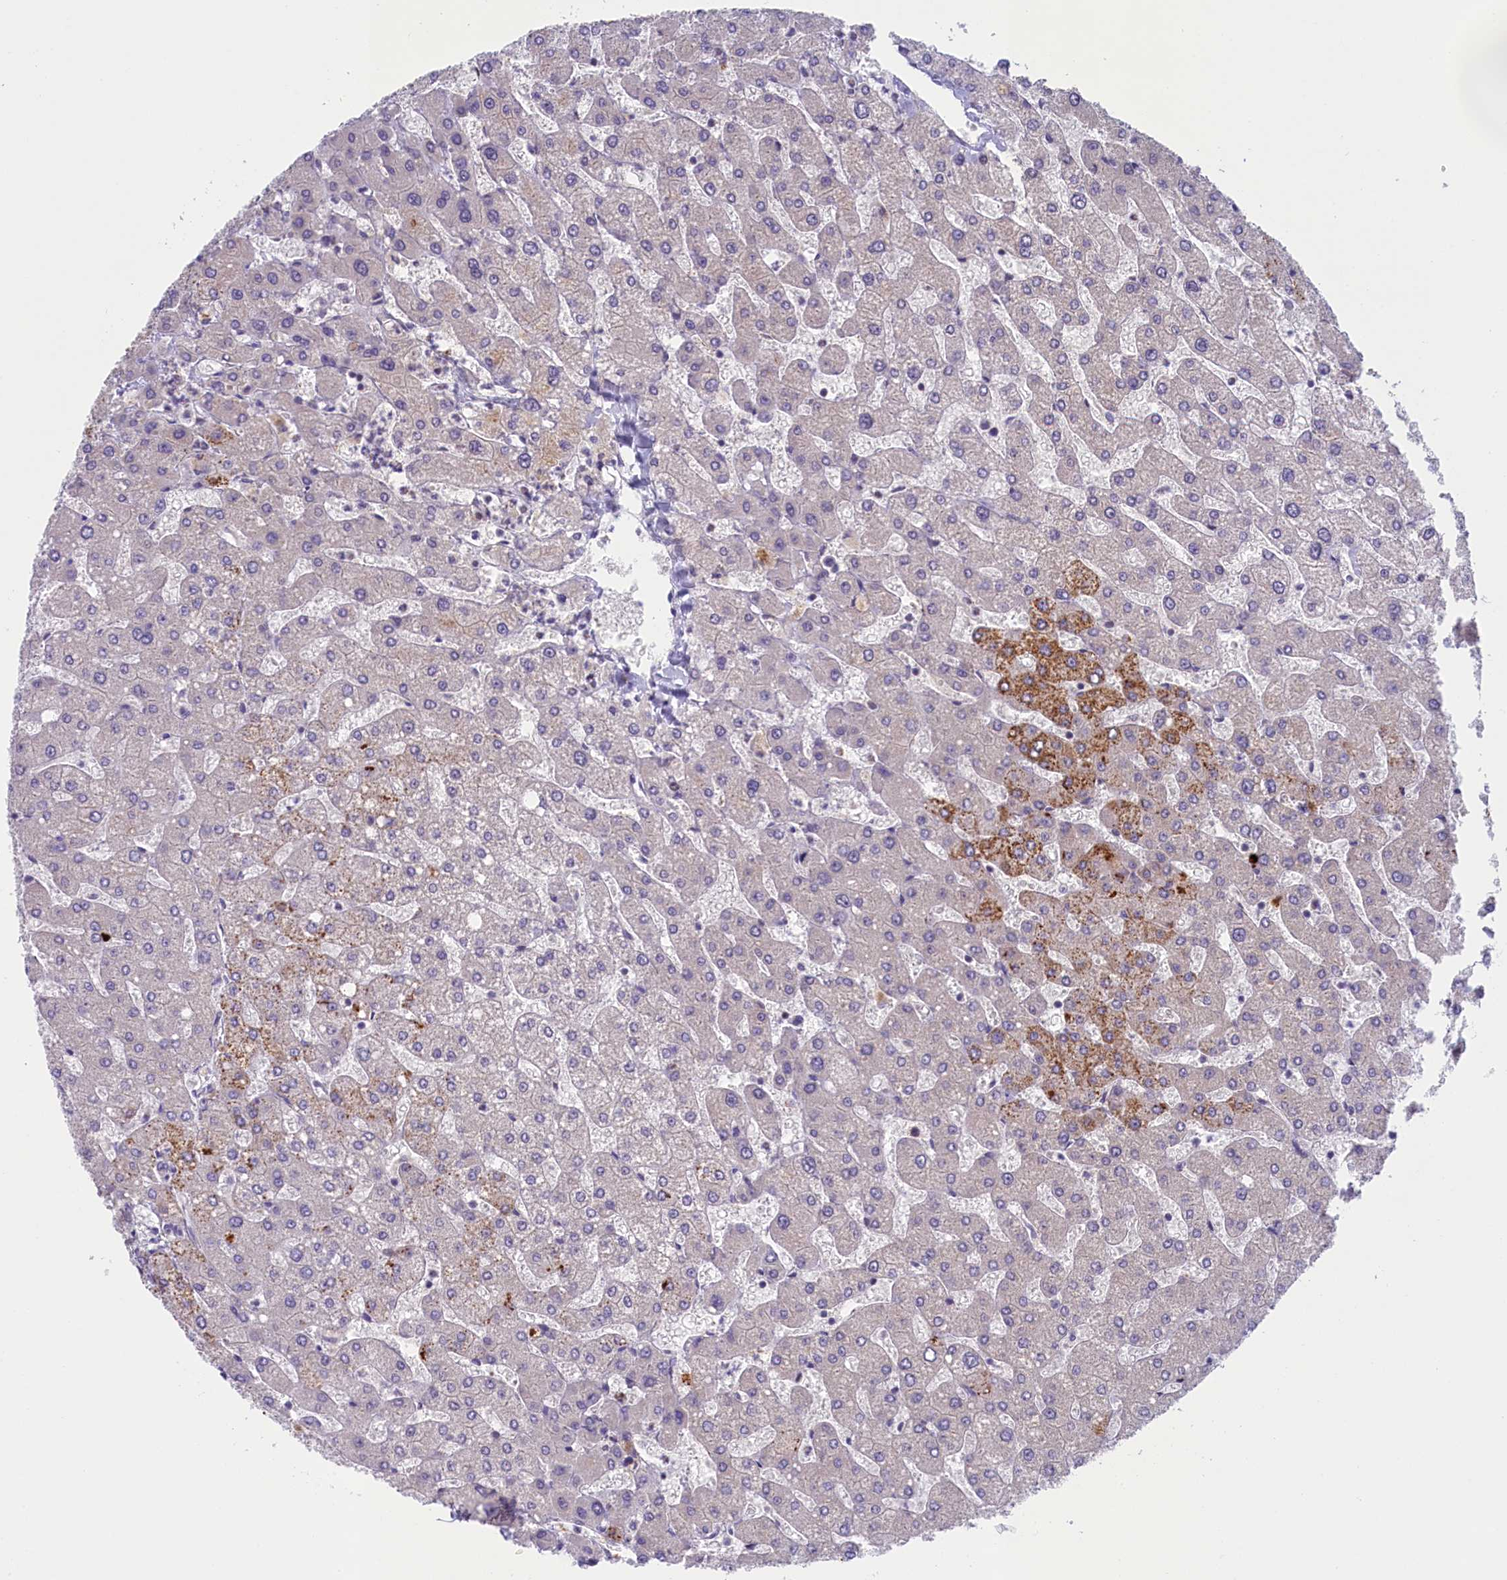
{"staining": {"intensity": "negative", "quantity": "none", "location": "none"}, "tissue": "liver", "cell_type": "Cholangiocytes", "image_type": "normal", "snomed": [{"axis": "morphology", "description": "Normal tissue, NOS"}, {"axis": "topography", "description": "Liver"}], "caption": "Human liver stained for a protein using immunohistochemistry reveals no expression in cholangiocytes.", "gene": "CCL23", "patient": {"sex": "male", "age": 55}}